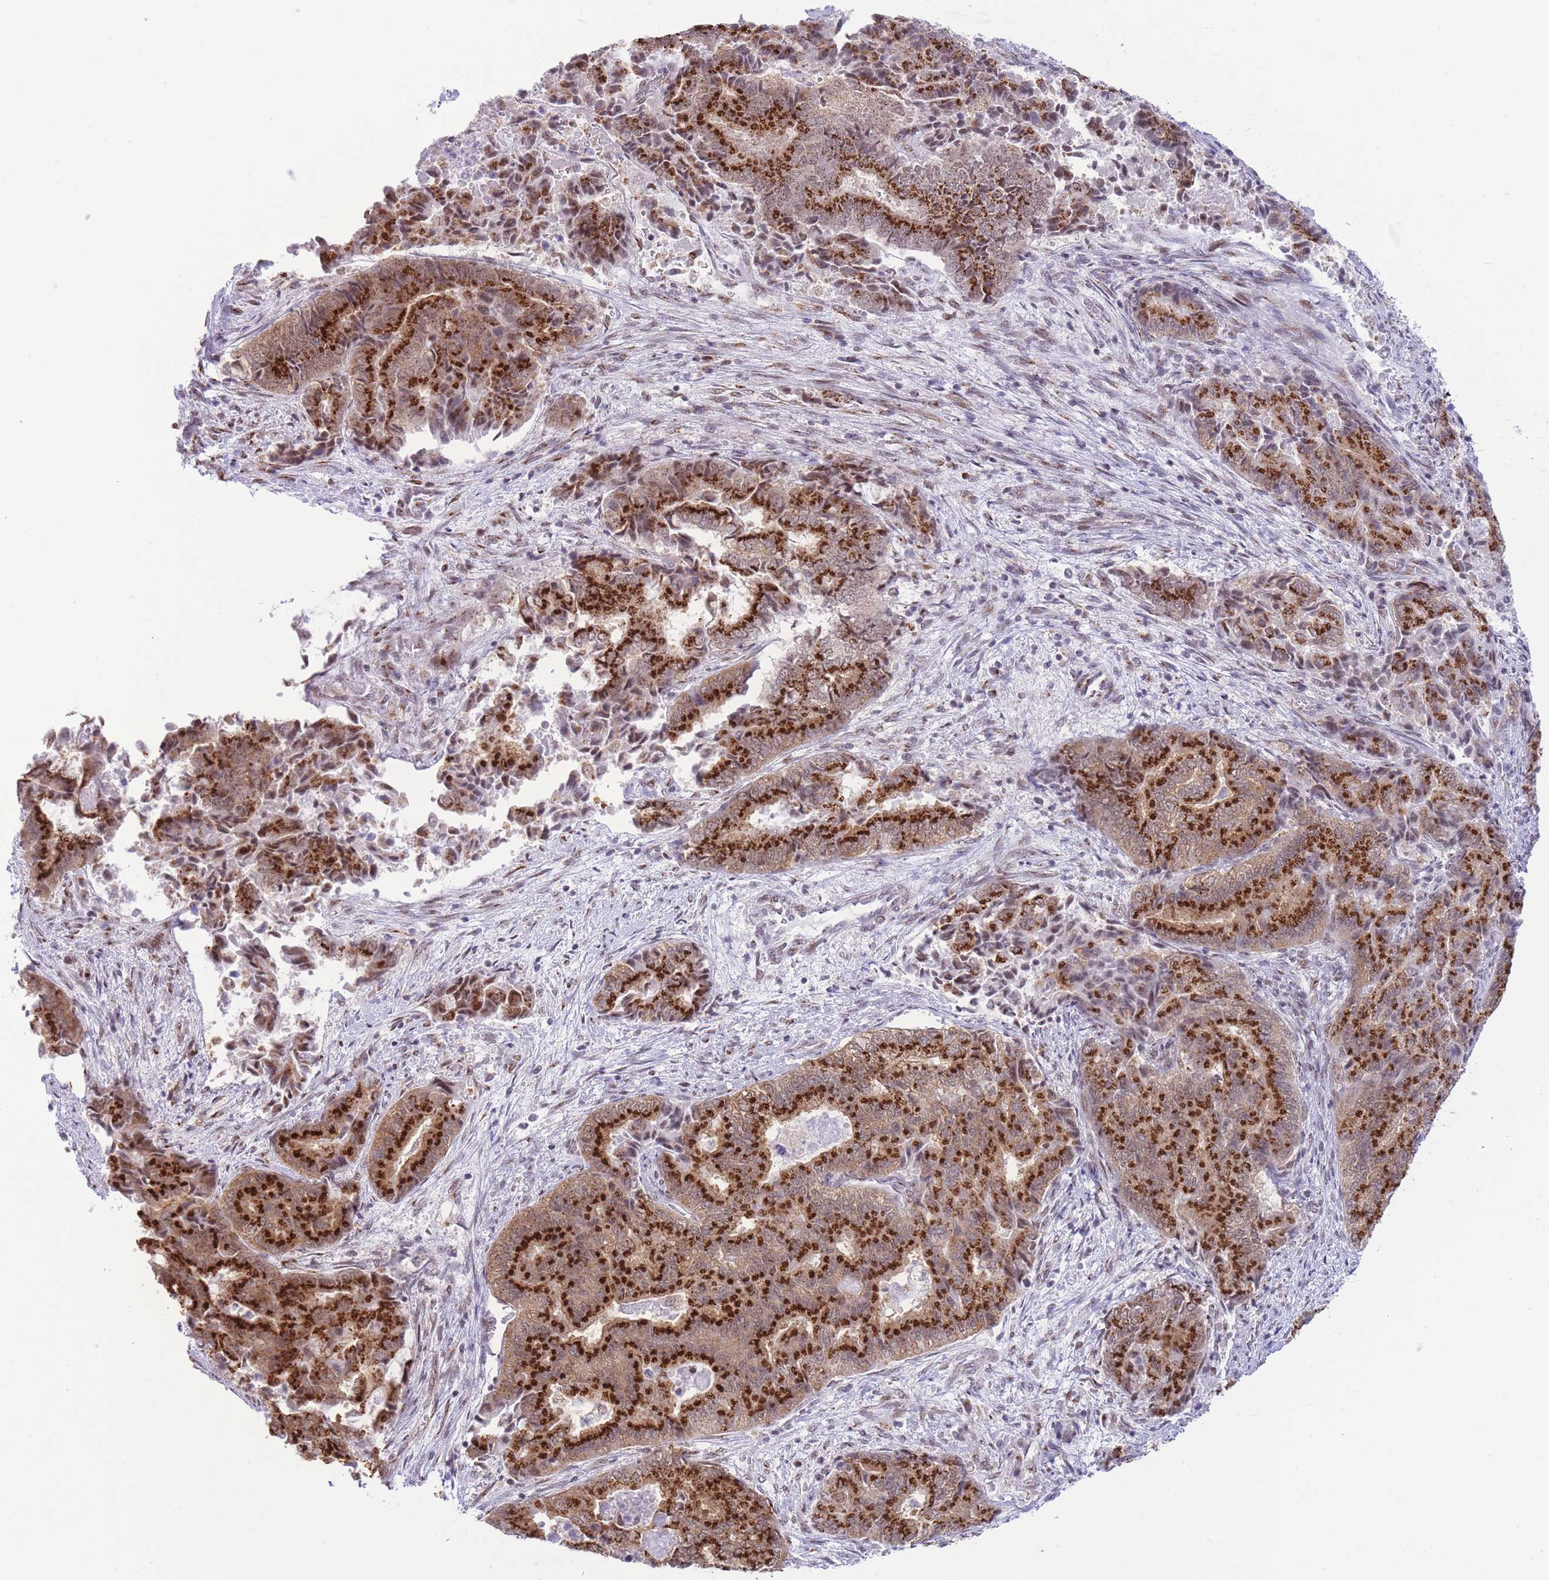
{"staining": {"intensity": "strong", "quantity": ">75%", "location": "cytoplasmic/membranous,nuclear"}, "tissue": "endometrial cancer", "cell_type": "Tumor cells", "image_type": "cancer", "snomed": [{"axis": "morphology", "description": "Adenocarcinoma, NOS"}, {"axis": "topography", "description": "Endometrium"}], "caption": "Immunohistochemistry histopathology image of neoplastic tissue: adenocarcinoma (endometrial) stained using IHC reveals high levels of strong protein expression localized specifically in the cytoplasmic/membranous and nuclear of tumor cells, appearing as a cytoplasmic/membranous and nuclear brown color.", "gene": "INO80C", "patient": {"sex": "female", "age": 80}}